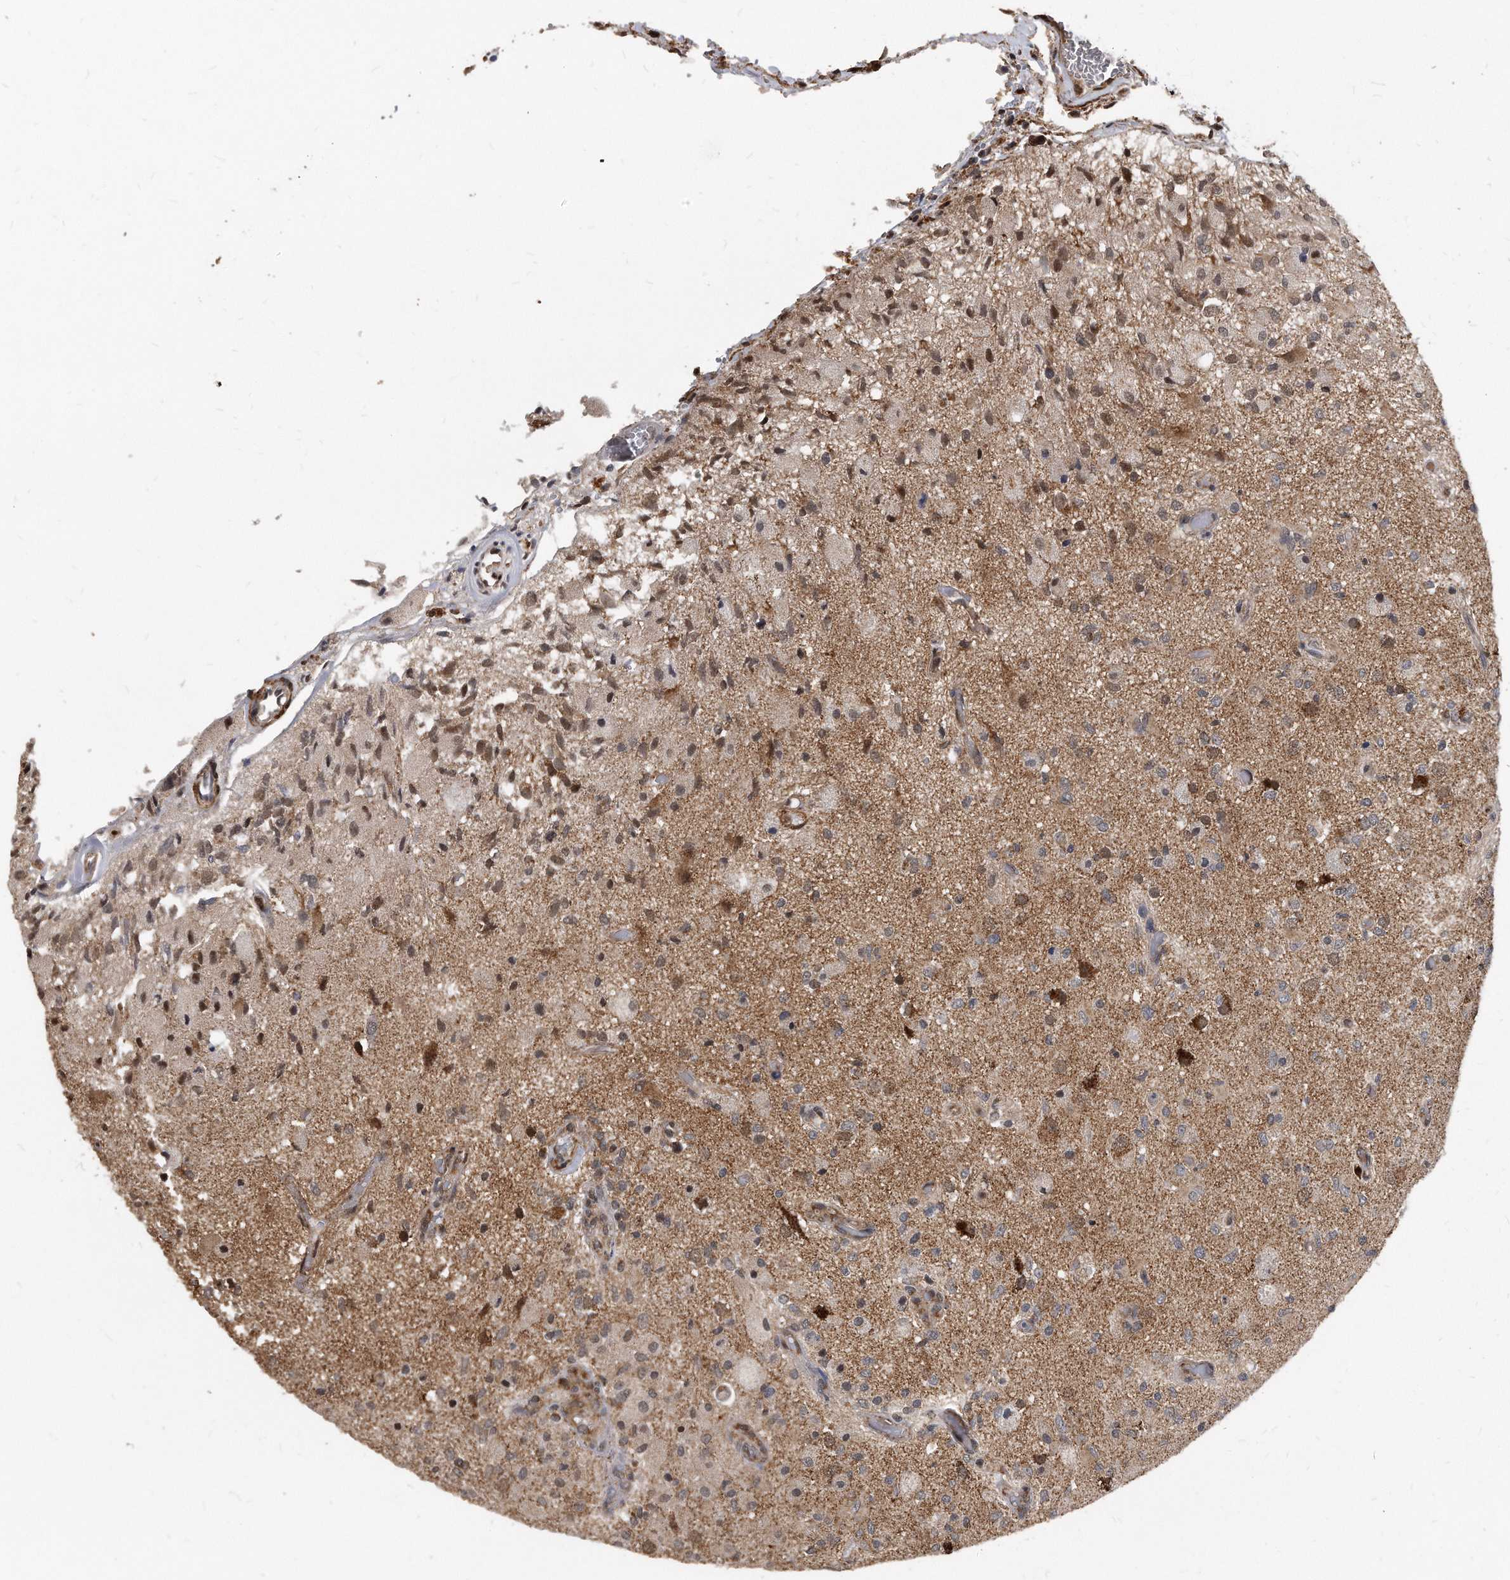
{"staining": {"intensity": "moderate", "quantity": "<25%", "location": "cytoplasmic/membranous"}, "tissue": "glioma", "cell_type": "Tumor cells", "image_type": "cancer", "snomed": [{"axis": "morphology", "description": "Normal tissue, NOS"}, {"axis": "morphology", "description": "Glioma, malignant, High grade"}, {"axis": "topography", "description": "Cerebral cortex"}], "caption": "Brown immunohistochemical staining in human malignant high-grade glioma demonstrates moderate cytoplasmic/membranous positivity in about <25% of tumor cells. The protein of interest is stained brown, and the nuclei are stained in blue (DAB (3,3'-diaminobenzidine) IHC with brightfield microscopy, high magnification).", "gene": "DUSP22", "patient": {"sex": "male", "age": 77}}